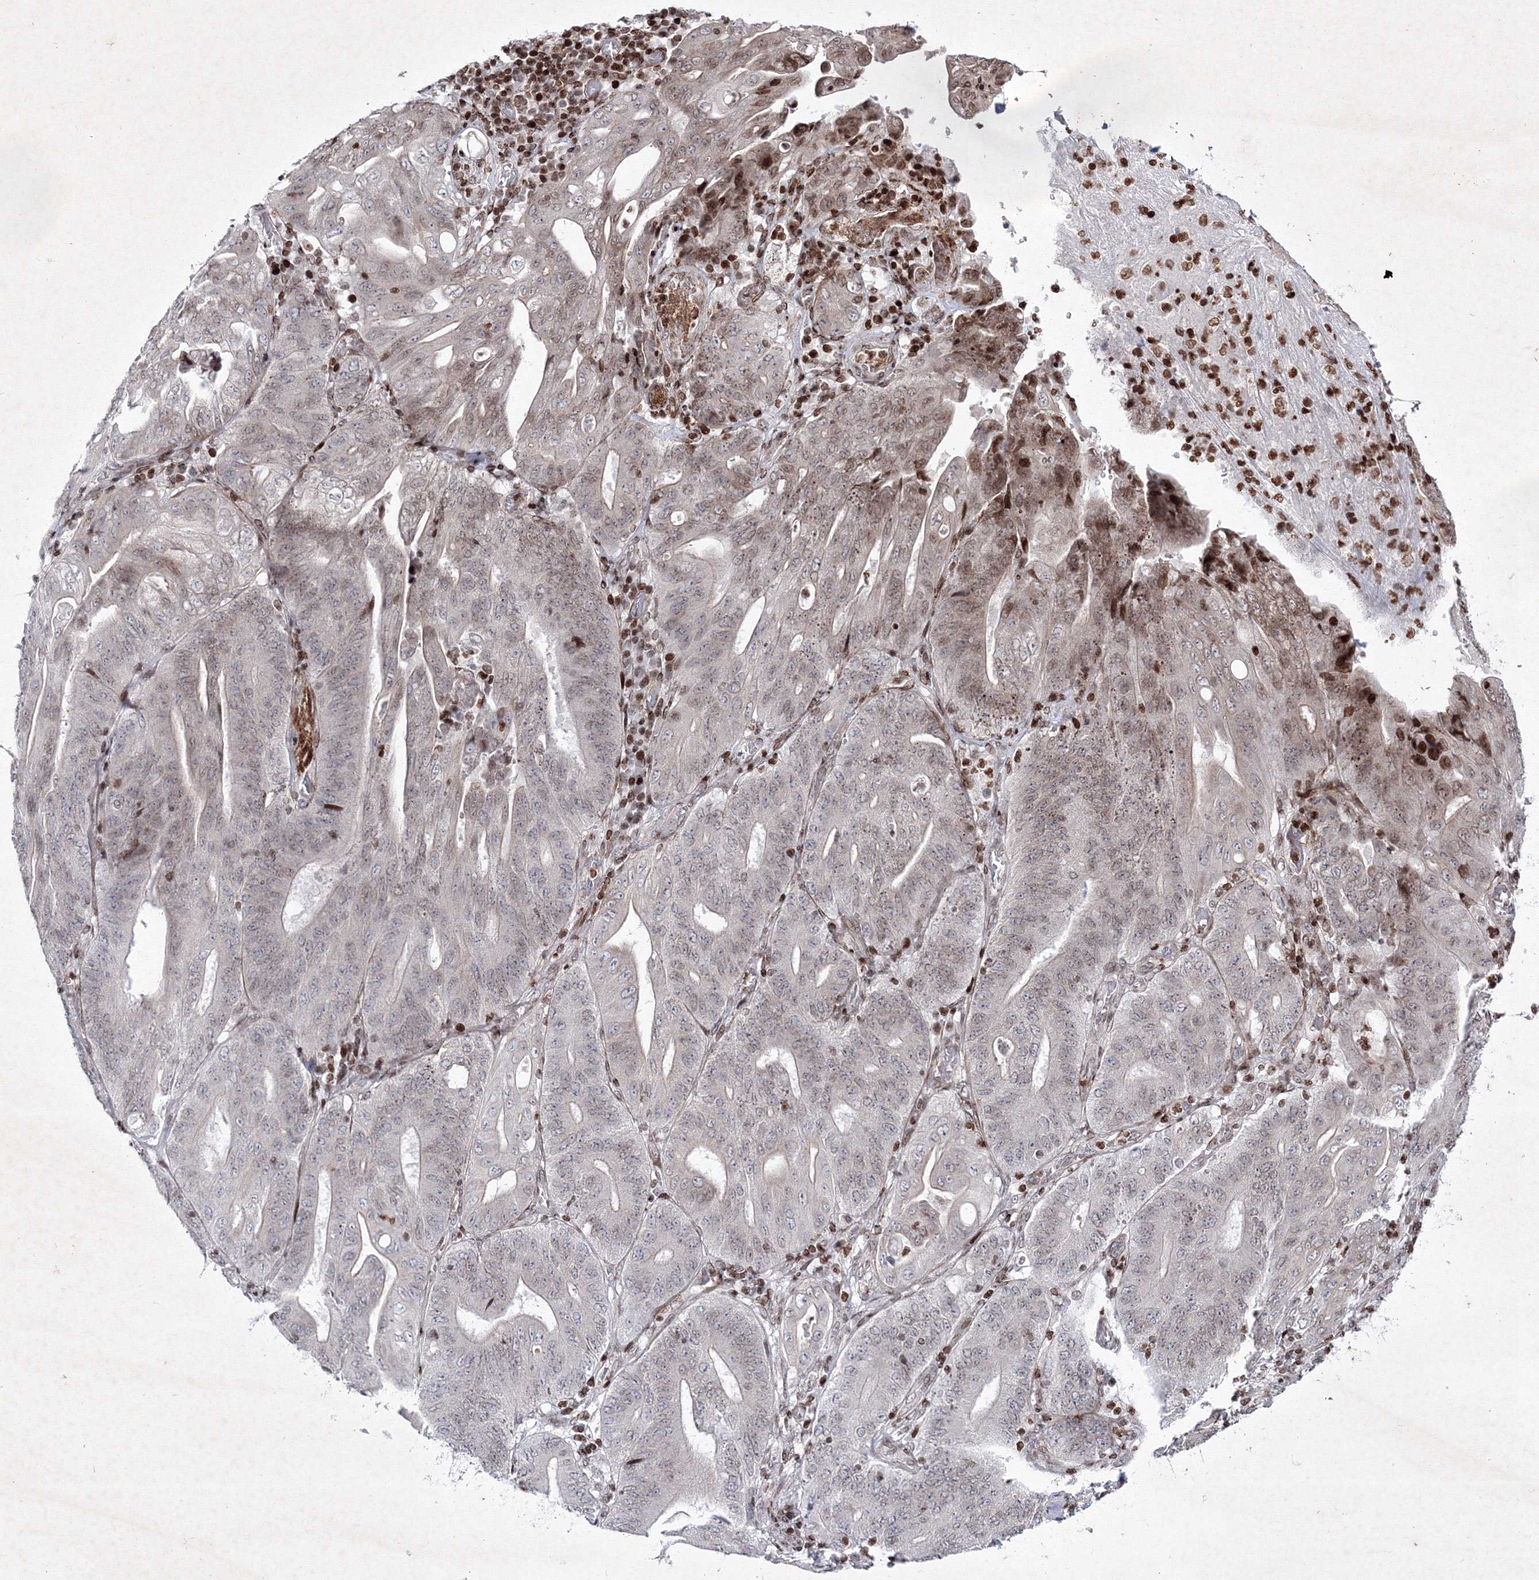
{"staining": {"intensity": "moderate", "quantity": "<25%", "location": "nuclear"}, "tissue": "stomach cancer", "cell_type": "Tumor cells", "image_type": "cancer", "snomed": [{"axis": "morphology", "description": "Adenocarcinoma, NOS"}, {"axis": "topography", "description": "Stomach"}], "caption": "Protein staining shows moderate nuclear staining in approximately <25% of tumor cells in stomach cancer (adenocarcinoma).", "gene": "SMIM29", "patient": {"sex": "female", "age": 73}}